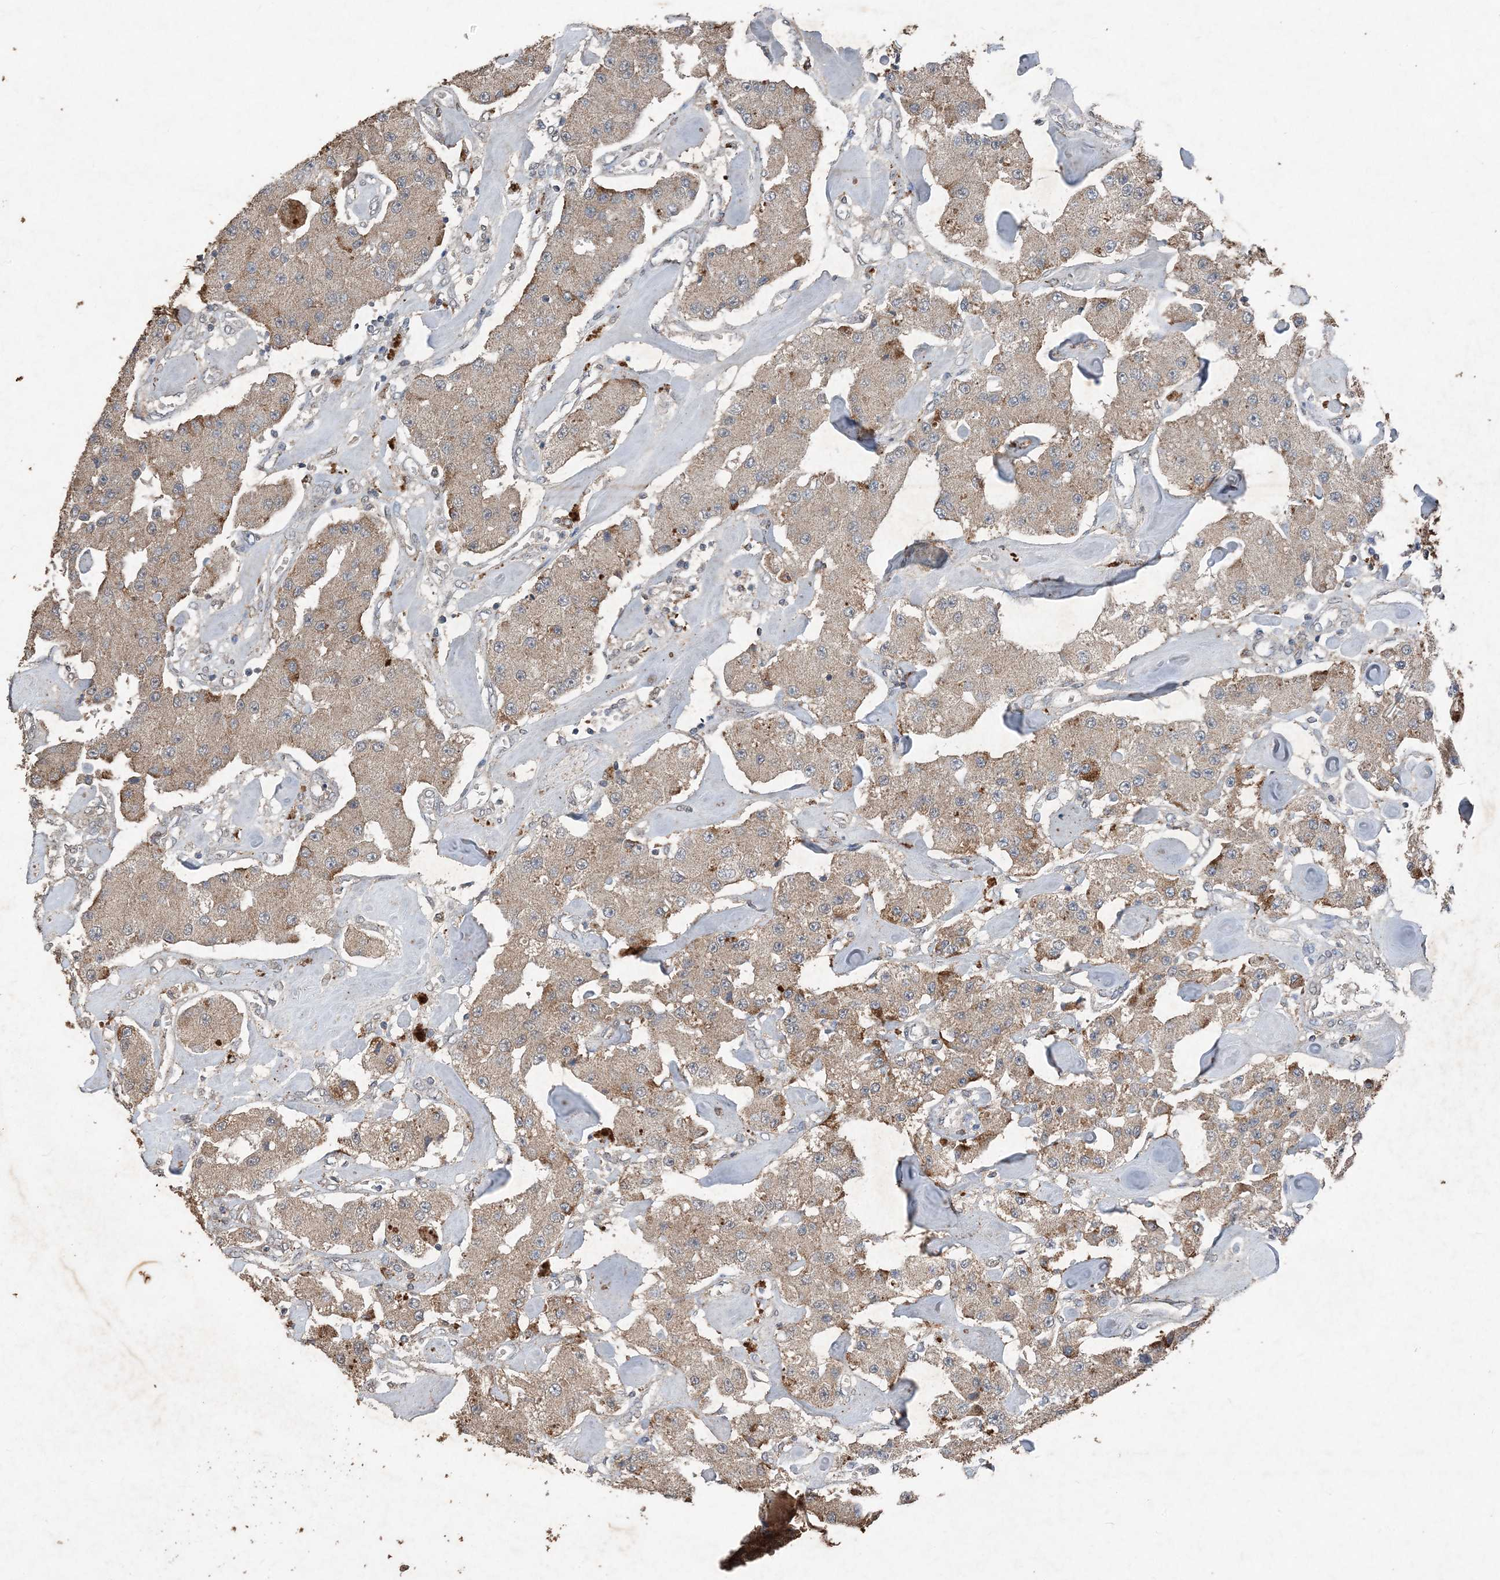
{"staining": {"intensity": "moderate", "quantity": ">75%", "location": "cytoplasmic/membranous"}, "tissue": "carcinoid", "cell_type": "Tumor cells", "image_type": "cancer", "snomed": [{"axis": "morphology", "description": "Carcinoid, malignant, NOS"}, {"axis": "topography", "description": "Pancreas"}], "caption": "Tumor cells demonstrate medium levels of moderate cytoplasmic/membranous staining in about >75% of cells in carcinoid (malignant). The staining was performed using DAB to visualize the protein expression in brown, while the nuclei were stained in blue with hematoxylin (Magnification: 20x).", "gene": "FCN3", "patient": {"sex": "male", "age": 41}}